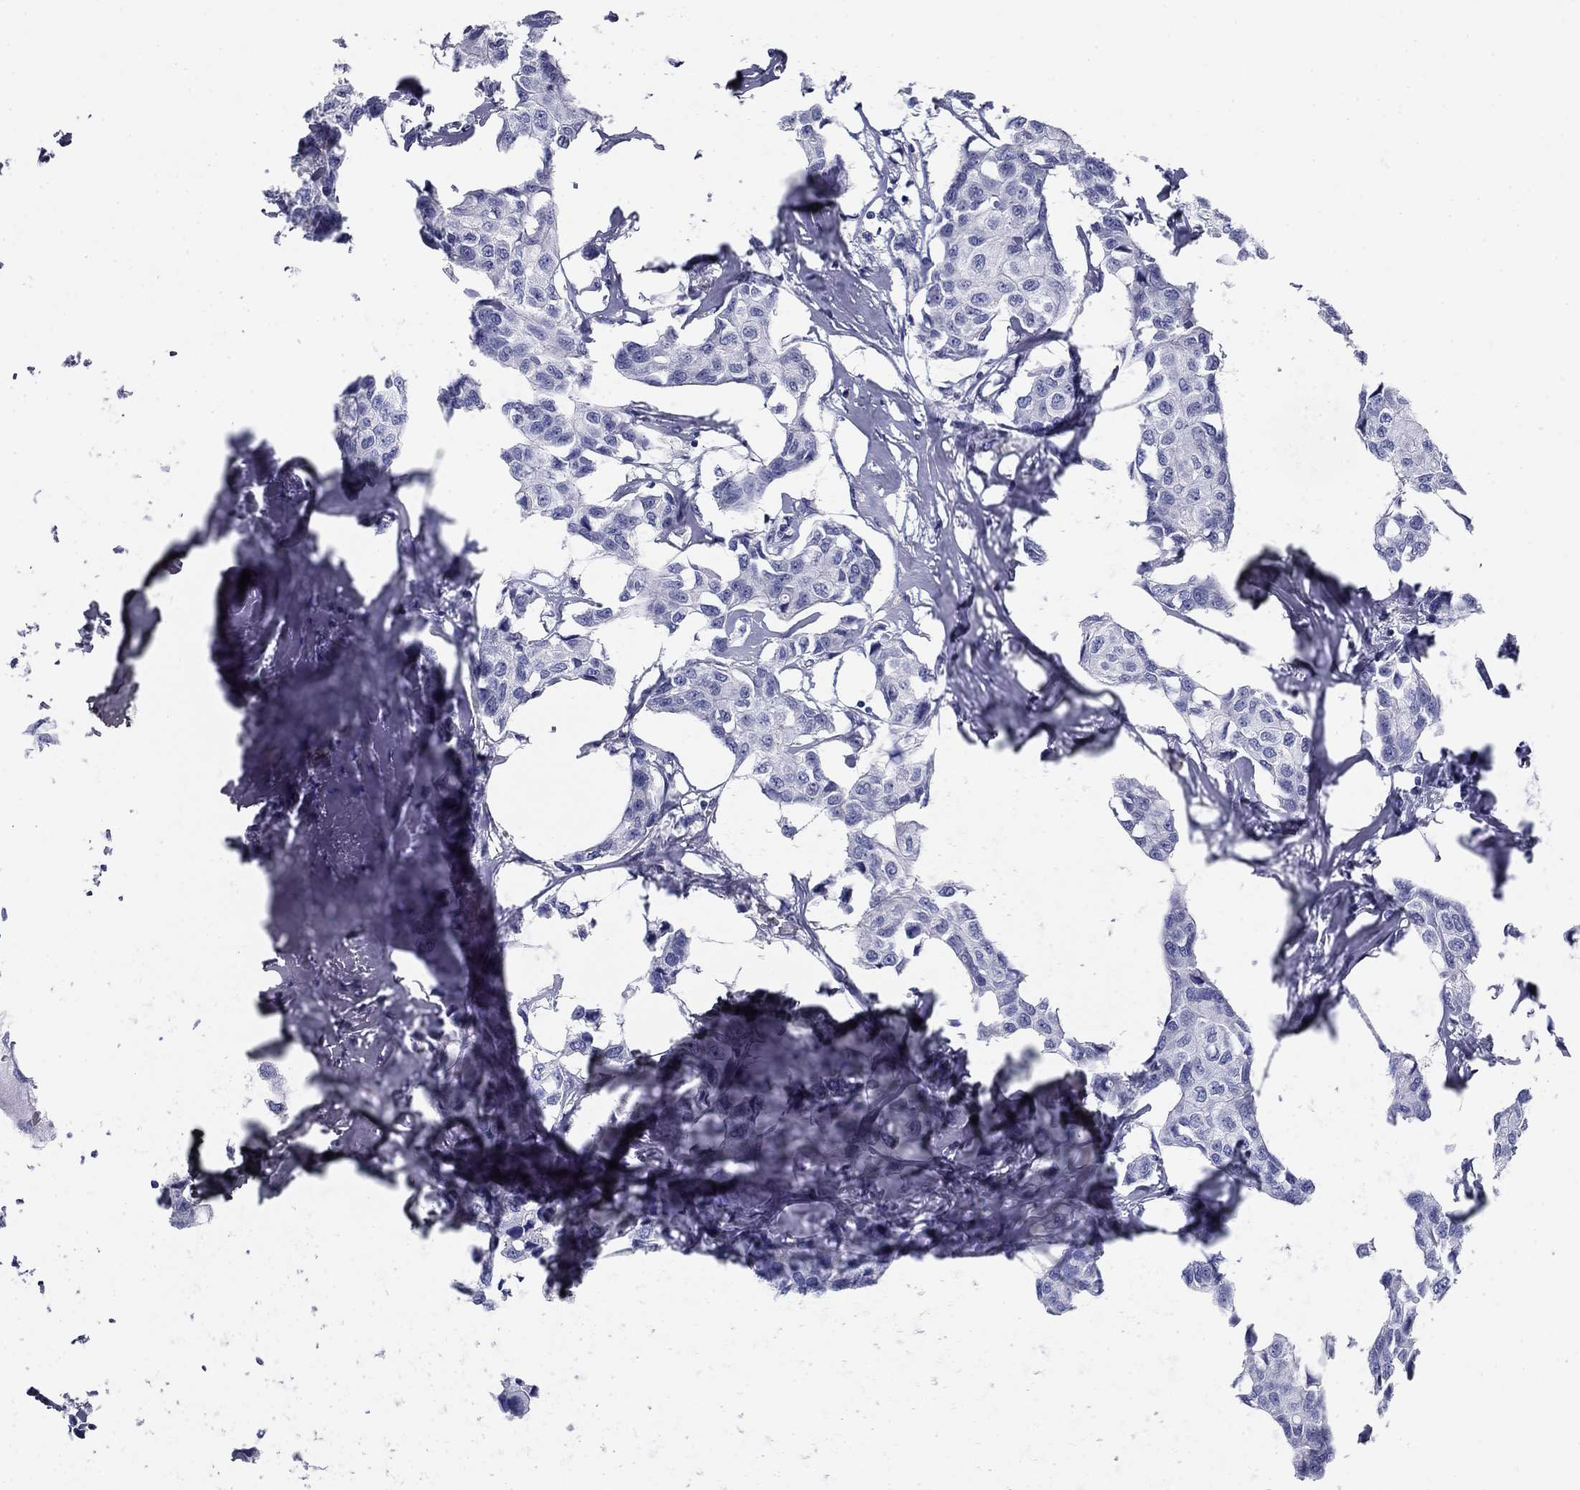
{"staining": {"intensity": "negative", "quantity": "none", "location": "none"}, "tissue": "breast cancer", "cell_type": "Tumor cells", "image_type": "cancer", "snomed": [{"axis": "morphology", "description": "Duct carcinoma"}, {"axis": "topography", "description": "Breast"}], "caption": "The immunohistochemistry image has no significant expression in tumor cells of breast invasive ductal carcinoma tissue. The staining was performed using DAB to visualize the protein expression in brown, while the nuclei were stained in blue with hematoxylin (Magnification: 20x).", "gene": "UPB1", "patient": {"sex": "female", "age": 80}}